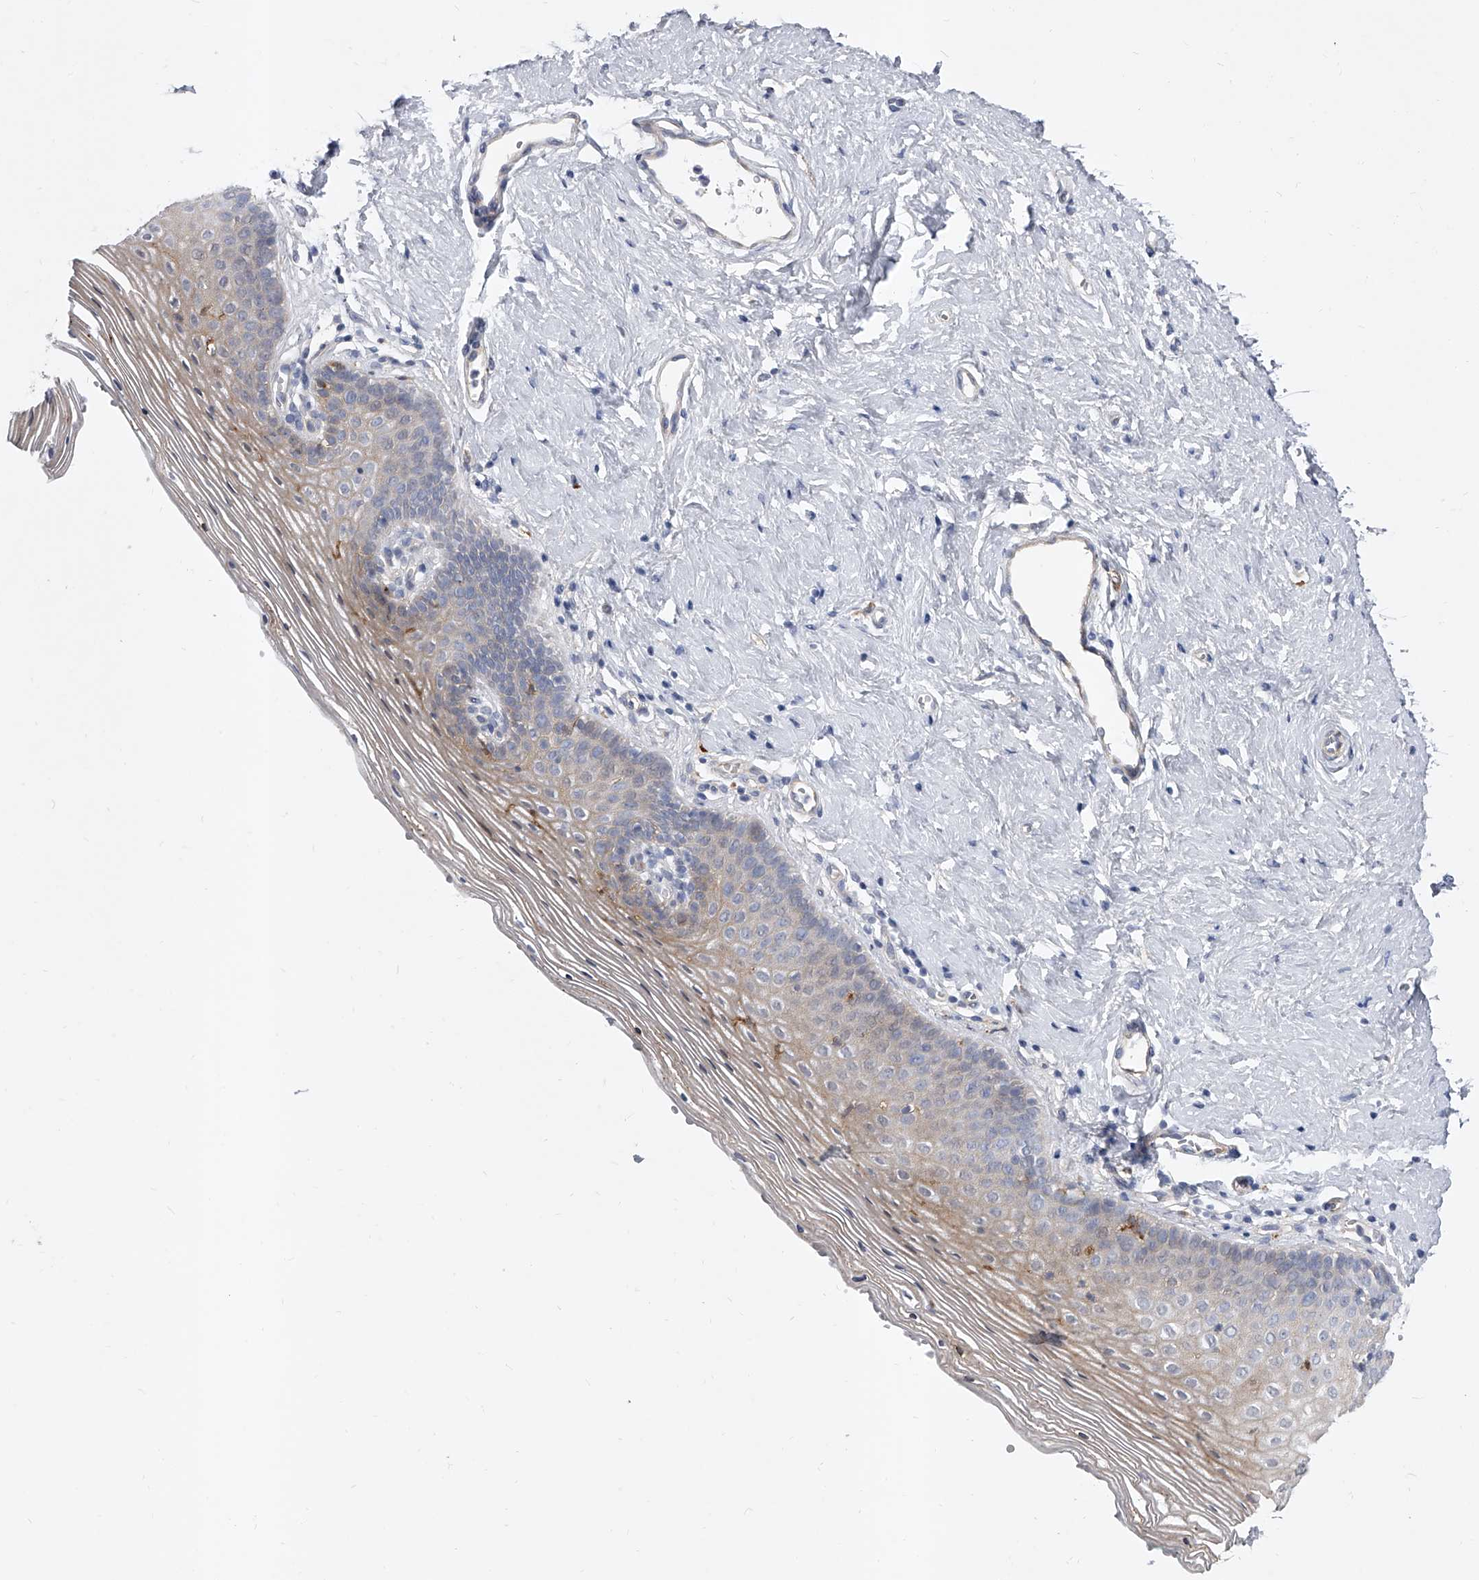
{"staining": {"intensity": "negative", "quantity": "none", "location": "none"}, "tissue": "vagina", "cell_type": "Squamous epithelial cells", "image_type": "normal", "snomed": [{"axis": "morphology", "description": "Normal tissue, NOS"}, {"axis": "topography", "description": "Vagina"}], "caption": "This is a micrograph of IHC staining of unremarkable vagina, which shows no positivity in squamous epithelial cells.", "gene": "ENSG00000250424", "patient": {"sex": "female", "age": 32}}